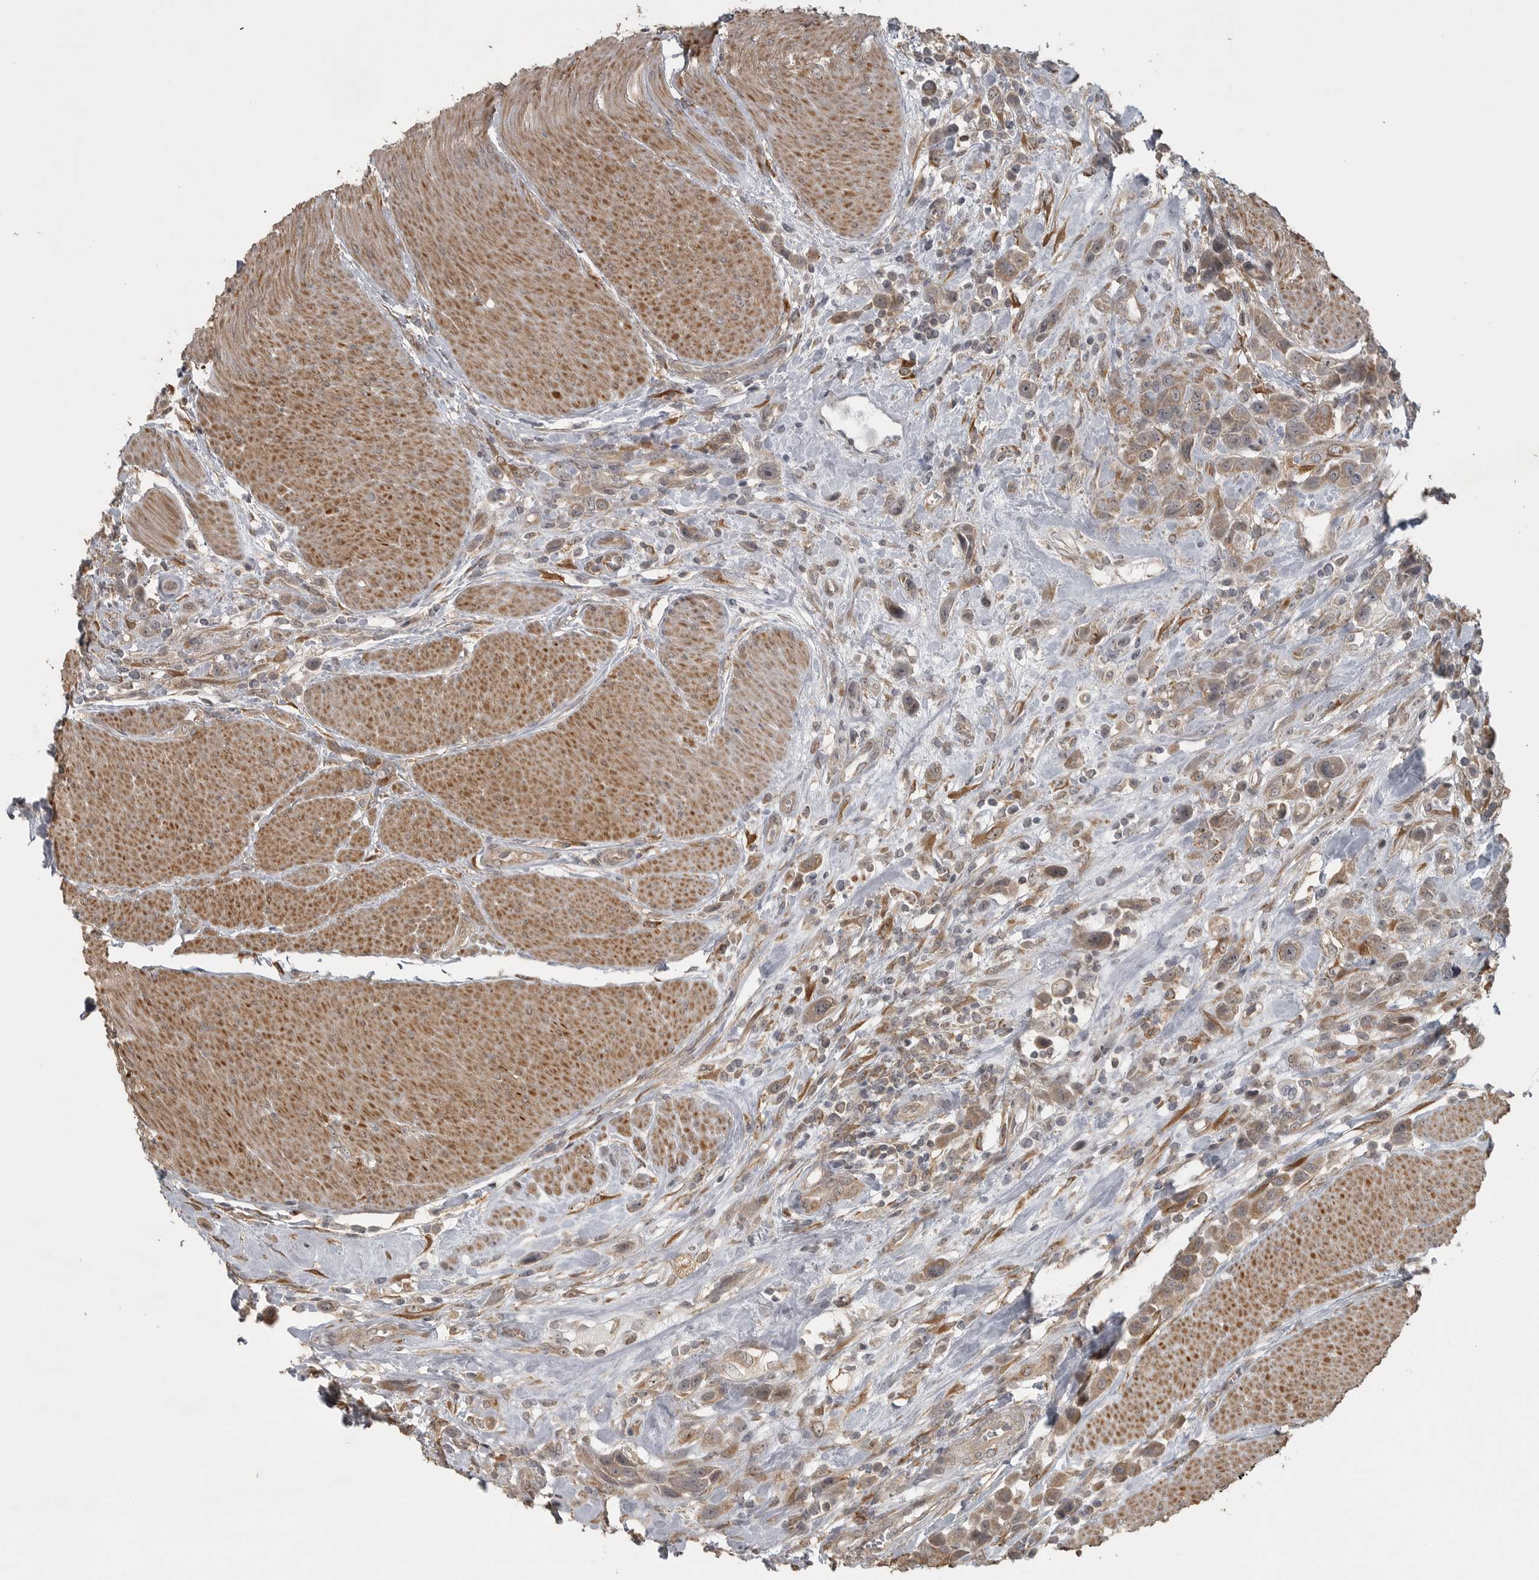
{"staining": {"intensity": "weak", "quantity": ">75%", "location": "cytoplasmic/membranous"}, "tissue": "urothelial cancer", "cell_type": "Tumor cells", "image_type": "cancer", "snomed": [{"axis": "morphology", "description": "Urothelial carcinoma, High grade"}, {"axis": "topography", "description": "Urinary bladder"}], "caption": "Protein expression analysis of human urothelial cancer reveals weak cytoplasmic/membranous positivity in about >75% of tumor cells.", "gene": "LLGL1", "patient": {"sex": "male", "age": 50}}